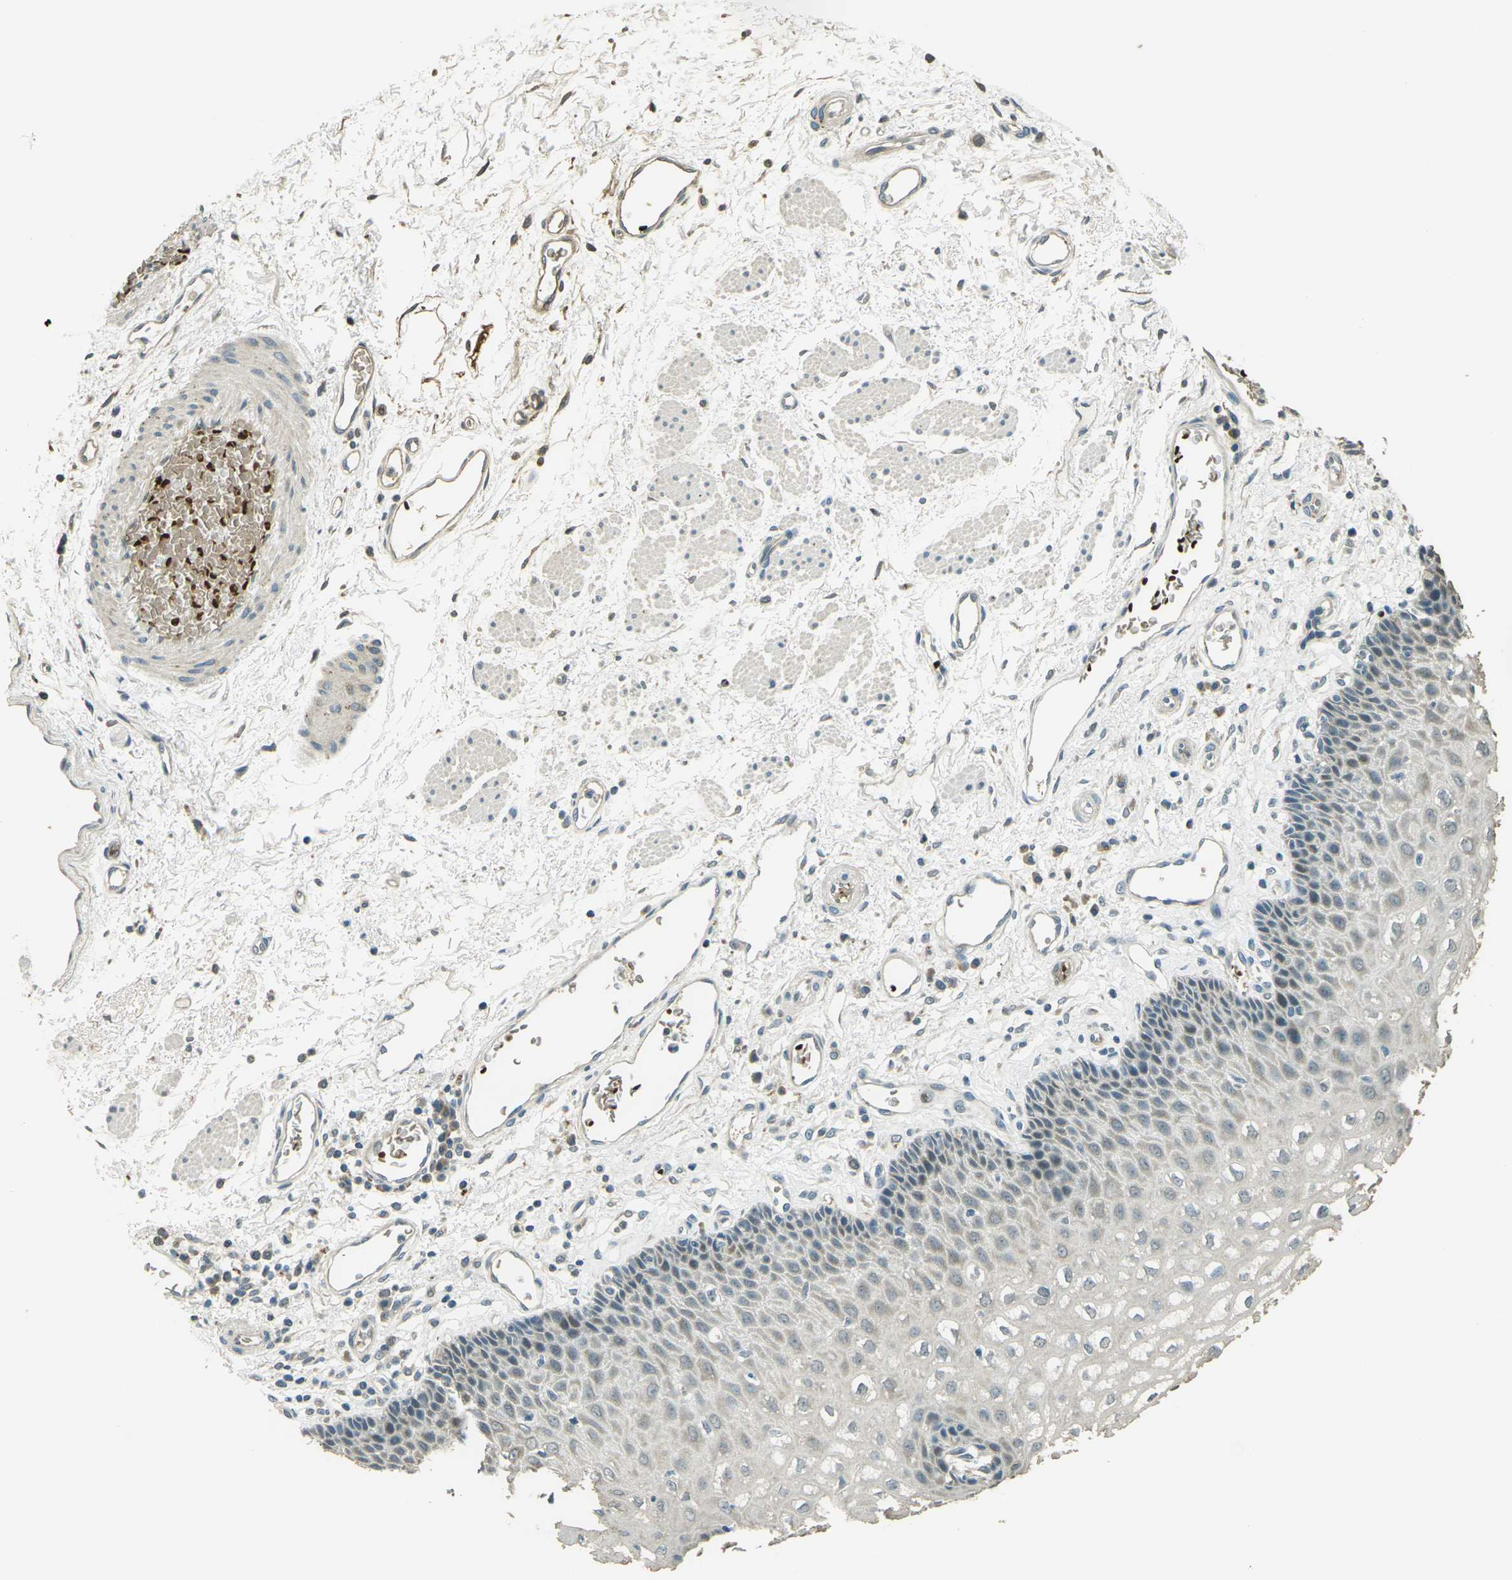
{"staining": {"intensity": "weak", "quantity": "25%-75%", "location": "cytoplasmic/membranous"}, "tissue": "esophagus", "cell_type": "Squamous epithelial cells", "image_type": "normal", "snomed": [{"axis": "morphology", "description": "Normal tissue, NOS"}, {"axis": "topography", "description": "Esophagus"}], "caption": "A low amount of weak cytoplasmic/membranous expression is appreciated in about 25%-75% of squamous epithelial cells in unremarkable esophagus.", "gene": "TOR1A", "patient": {"sex": "male", "age": 54}}